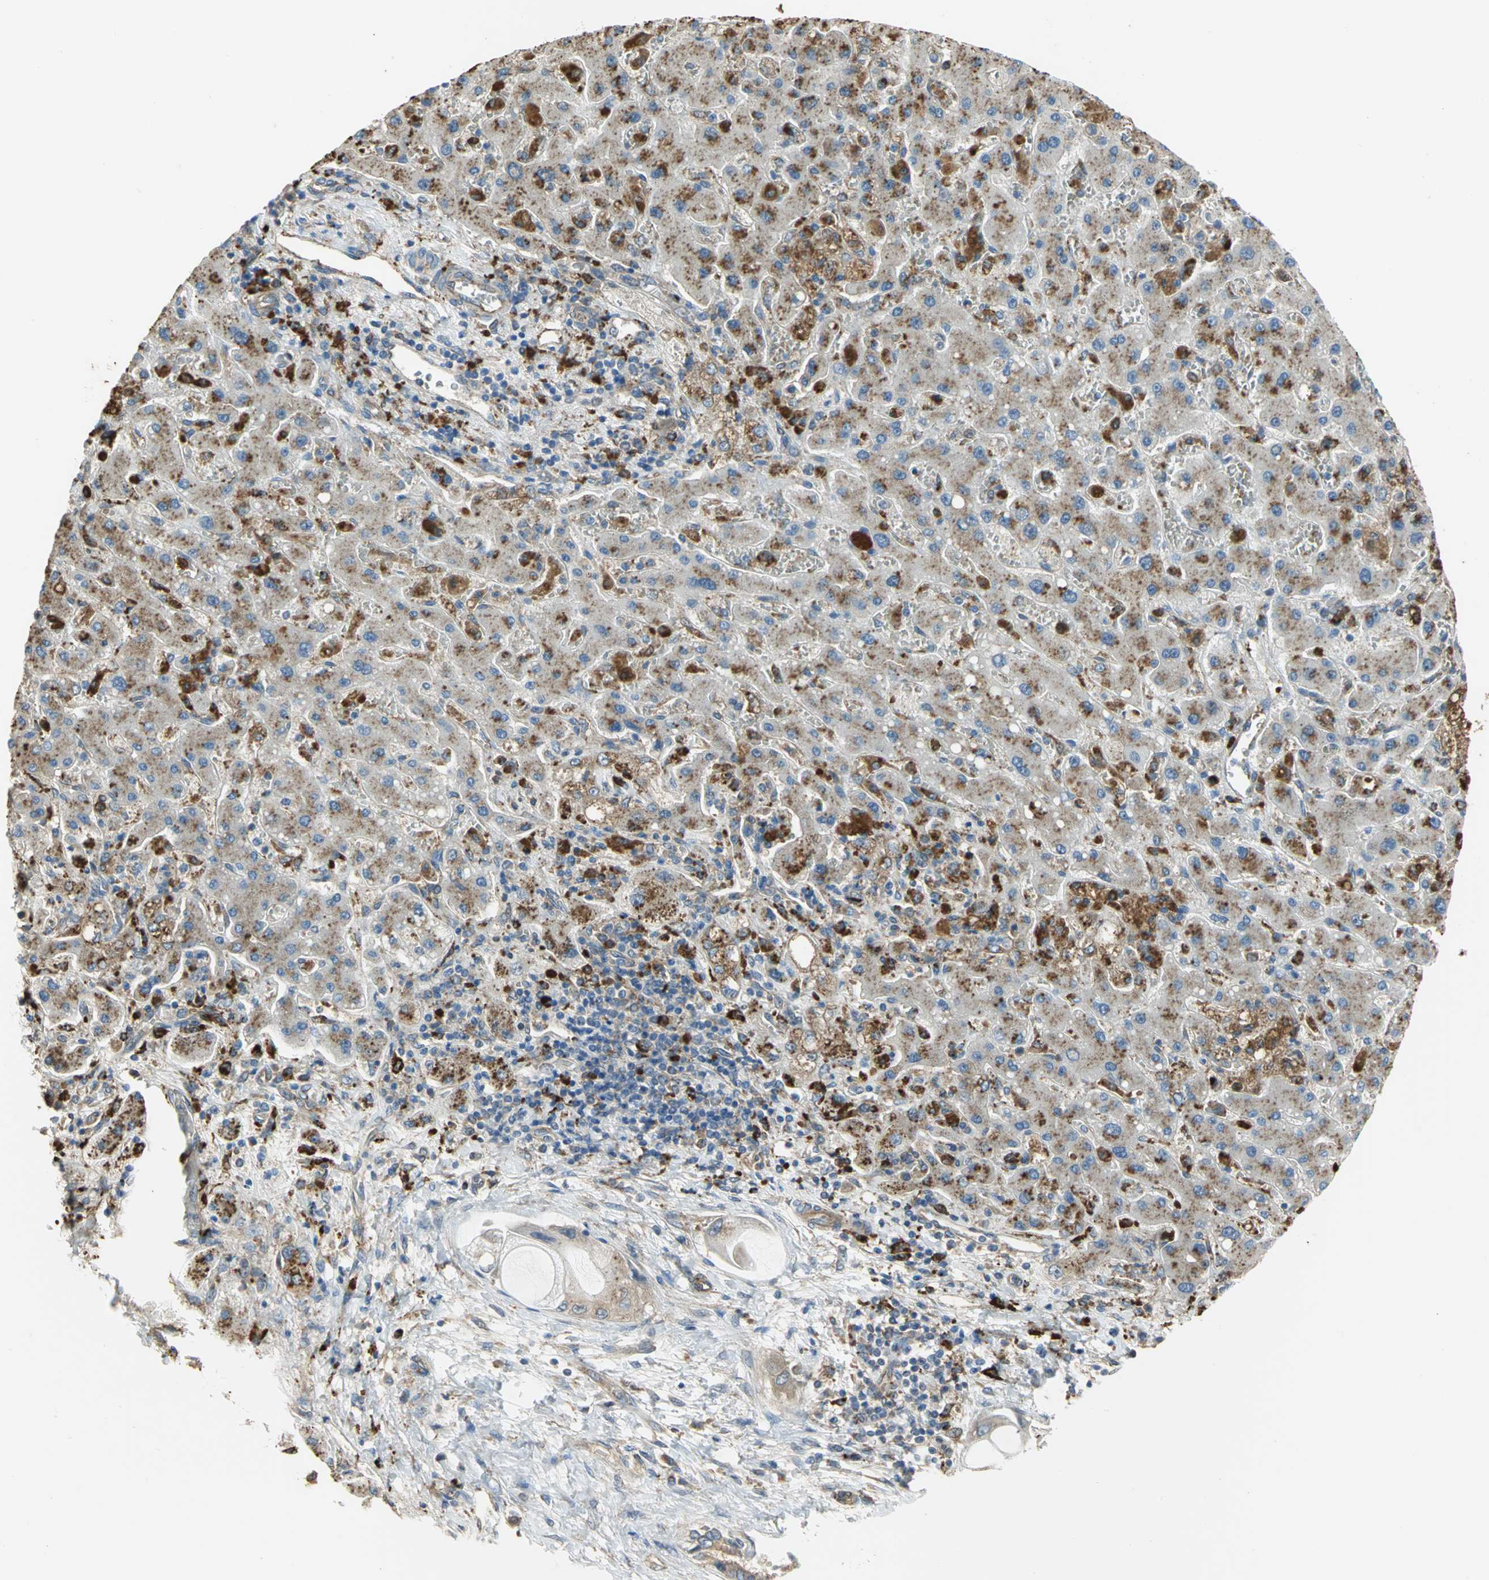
{"staining": {"intensity": "strong", "quantity": "25%-75%", "location": "cytoplasmic/membranous"}, "tissue": "liver cancer", "cell_type": "Tumor cells", "image_type": "cancer", "snomed": [{"axis": "morphology", "description": "Cholangiocarcinoma"}, {"axis": "topography", "description": "Liver"}], "caption": "Human cholangiocarcinoma (liver) stained for a protein (brown) displays strong cytoplasmic/membranous positive expression in approximately 25%-75% of tumor cells.", "gene": "DIAPH2", "patient": {"sex": "male", "age": 50}}